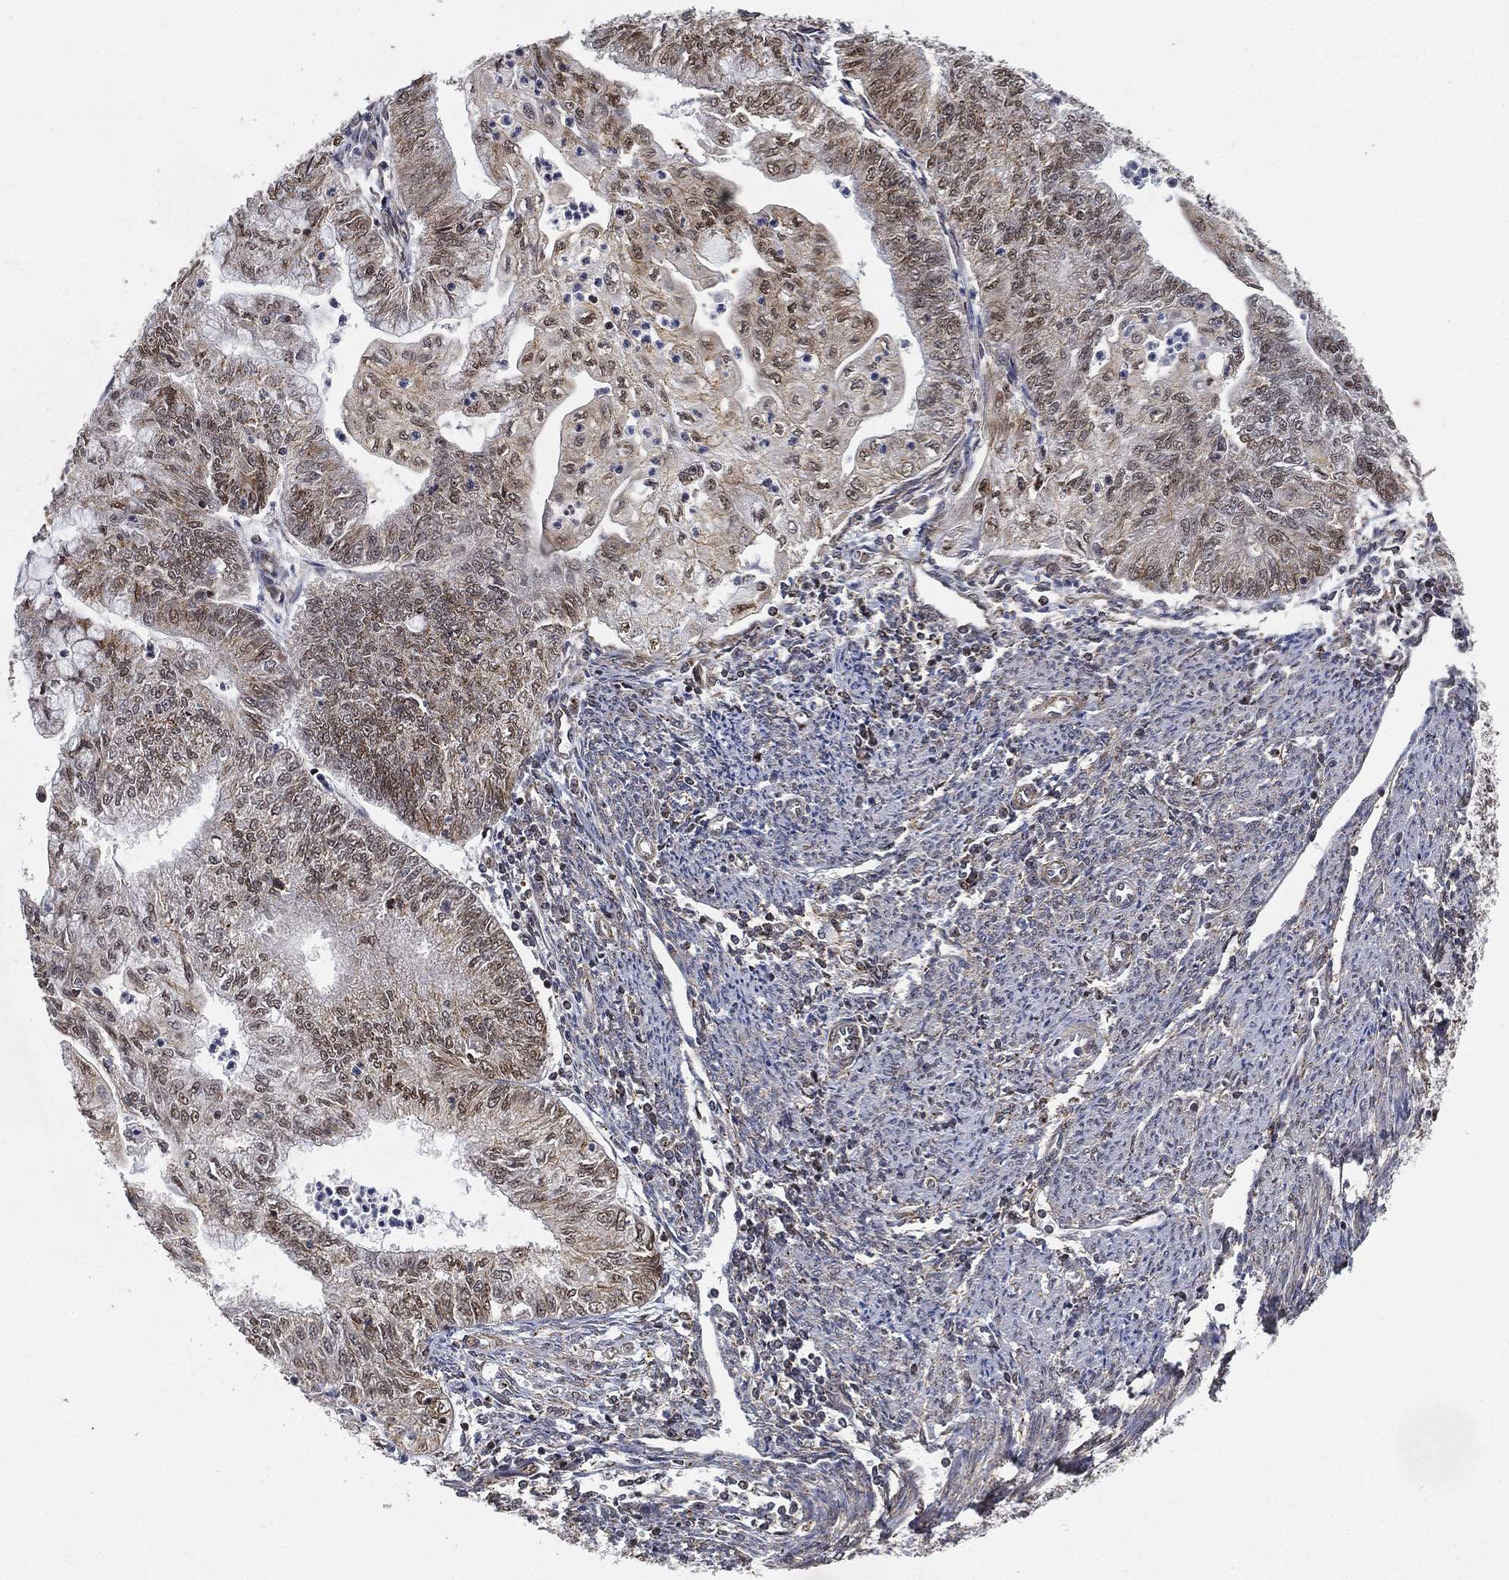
{"staining": {"intensity": "moderate", "quantity": "<25%", "location": "cytoplasmic/membranous,nuclear"}, "tissue": "endometrial cancer", "cell_type": "Tumor cells", "image_type": "cancer", "snomed": [{"axis": "morphology", "description": "Adenocarcinoma, NOS"}, {"axis": "topography", "description": "Endometrium"}], "caption": "Tumor cells reveal low levels of moderate cytoplasmic/membranous and nuclear positivity in approximately <25% of cells in human adenocarcinoma (endometrial).", "gene": "RSRC2", "patient": {"sex": "female", "age": 59}}